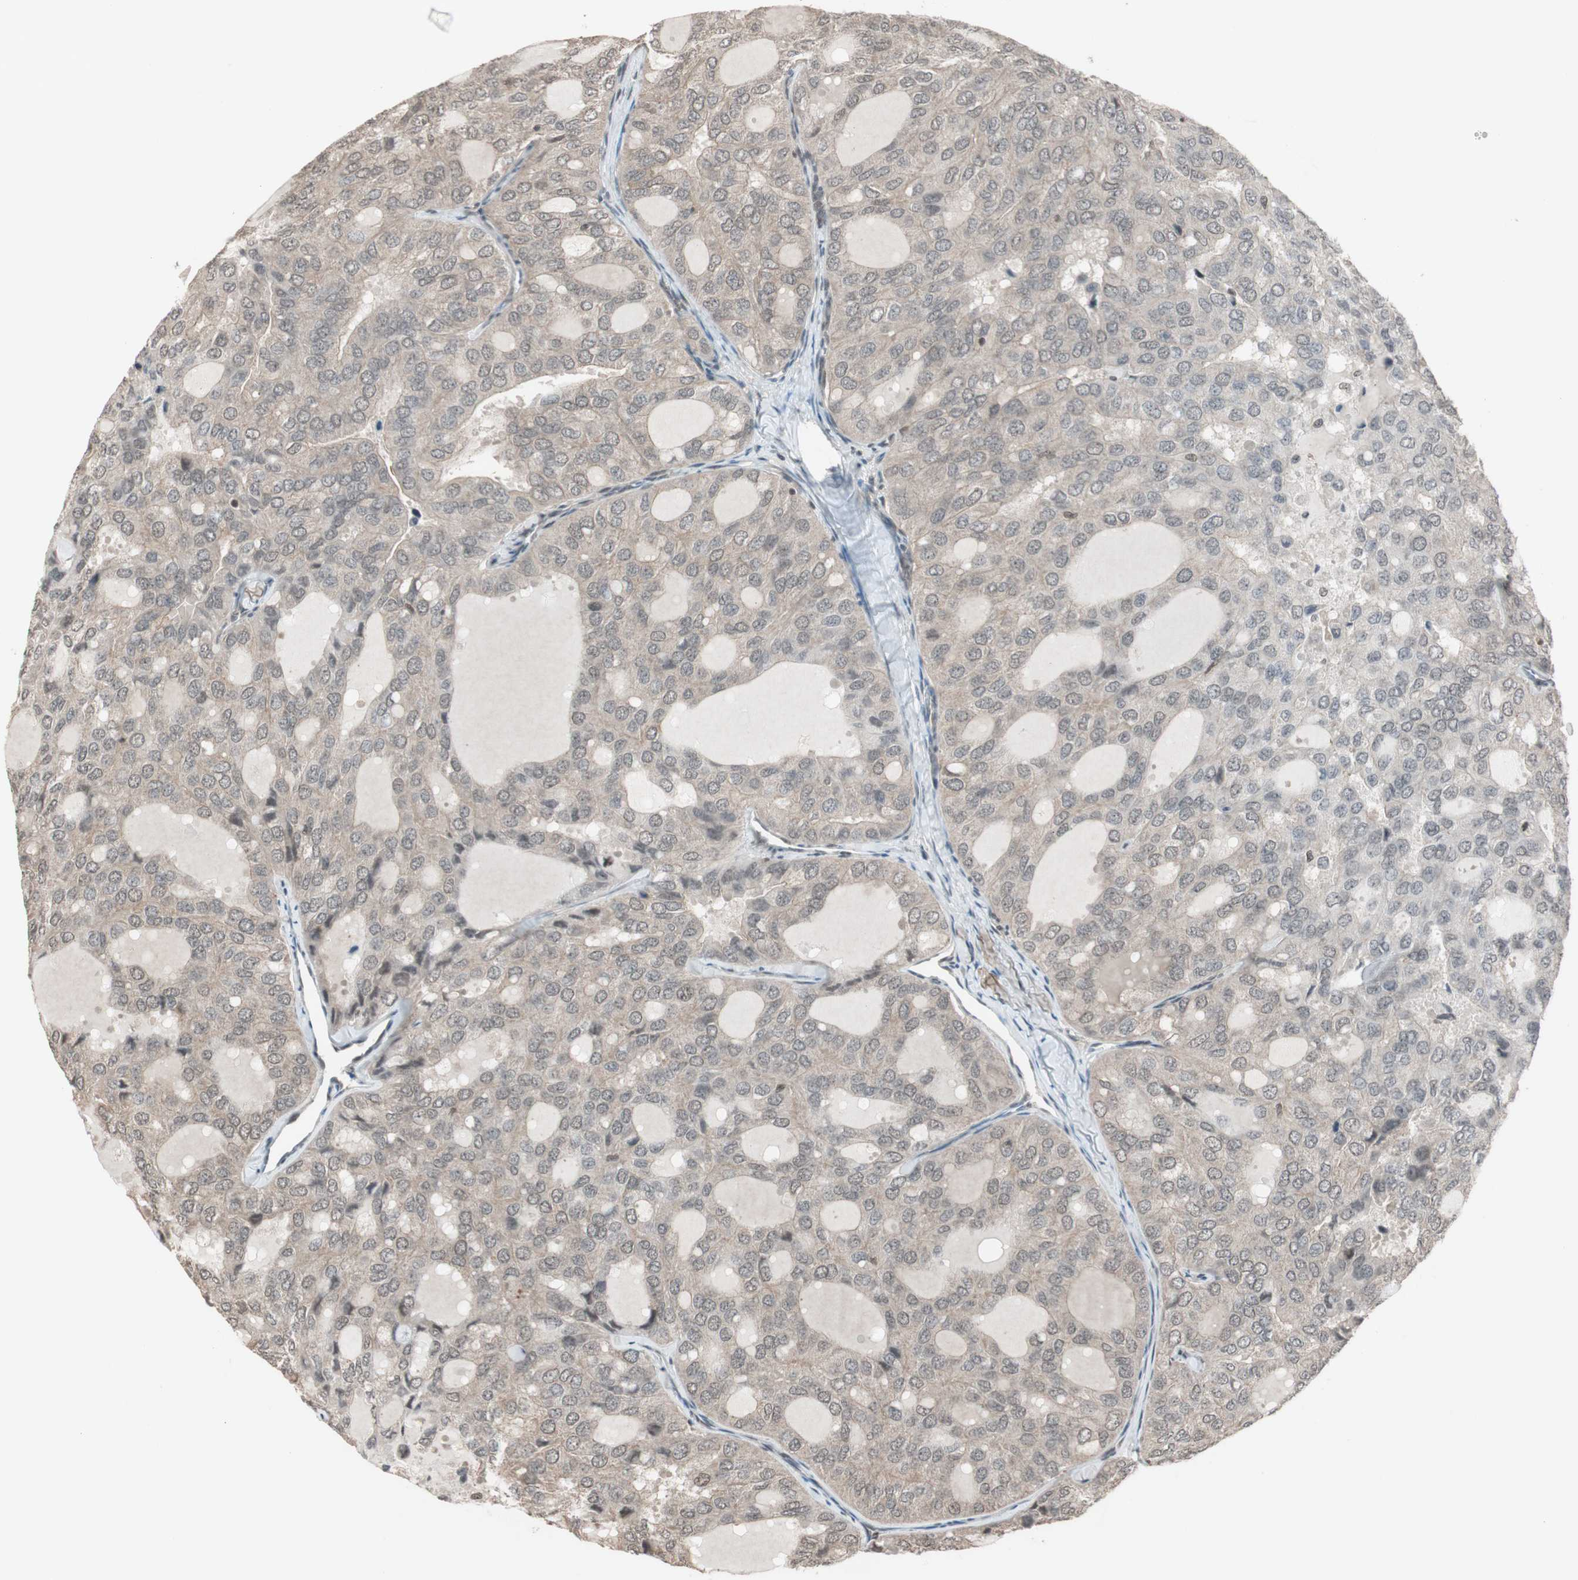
{"staining": {"intensity": "weak", "quantity": "25%-75%", "location": "cytoplasmic/membranous"}, "tissue": "thyroid cancer", "cell_type": "Tumor cells", "image_type": "cancer", "snomed": [{"axis": "morphology", "description": "Follicular adenoma carcinoma, NOS"}, {"axis": "topography", "description": "Thyroid gland"}], "caption": "Thyroid cancer (follicular adenoma carcinoma) tissue displays weak cytoplasmic/membranous positivity in approximately 25%-75% of tumor cells", "gene": "DRAP1", "patient": {"sex": "male", "age": 75}}